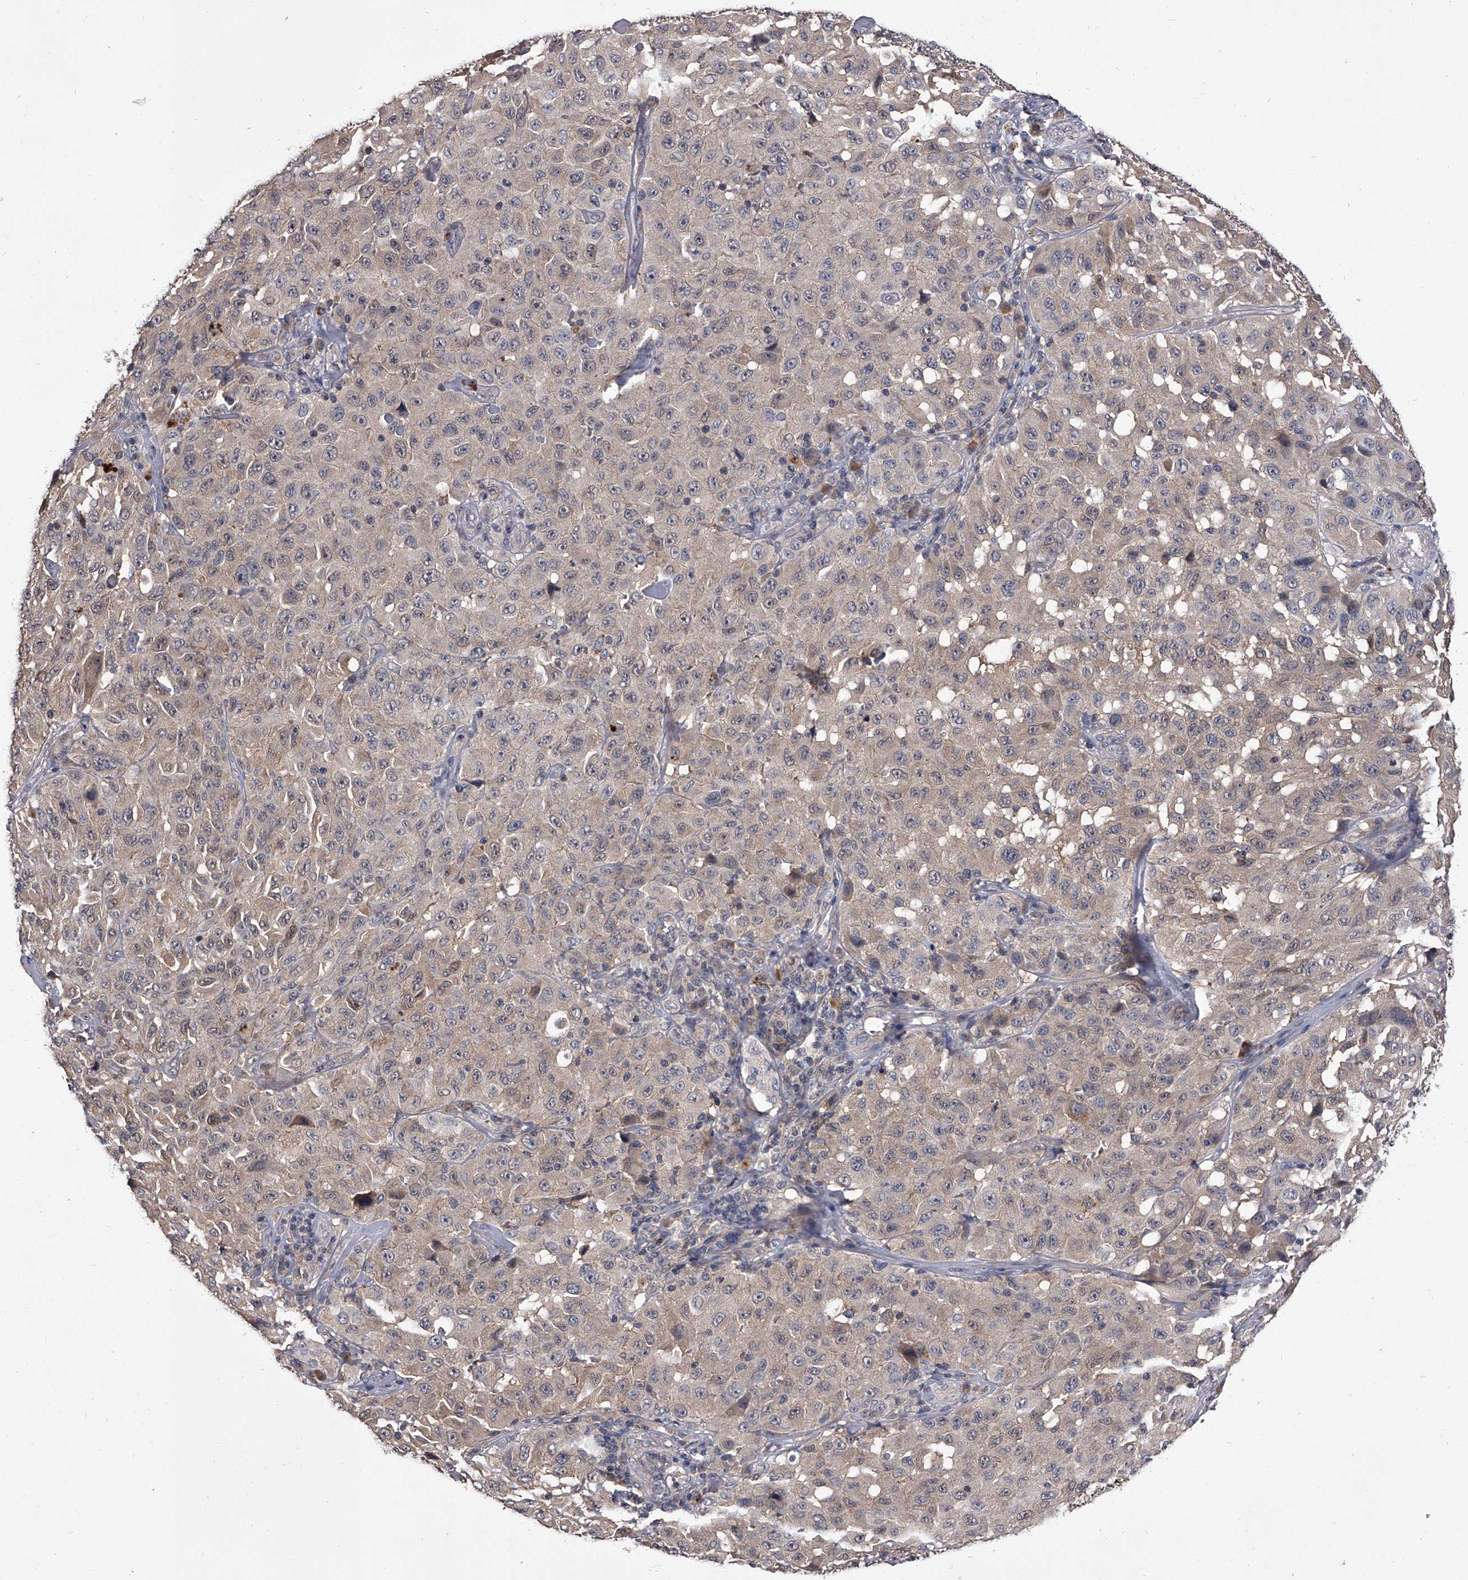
{"staining": {"intensity": "negative", "quantity": "none", "location": "none"}, "tissue": "melanoma", "cell_type": "Tumor cells", "image_type": "cancer", "snomed": [{"axis": "morphology", "description": "Malignant melanoma, NOS"}, {"axis": "topography", "description": "Skin"}], "caption": "Immunohistochemical staining of human malignant melanoma shows no significant staining in tumor cells.", "gene": "SLC18B1", "patient": {"sex": "male", "age": 66}}